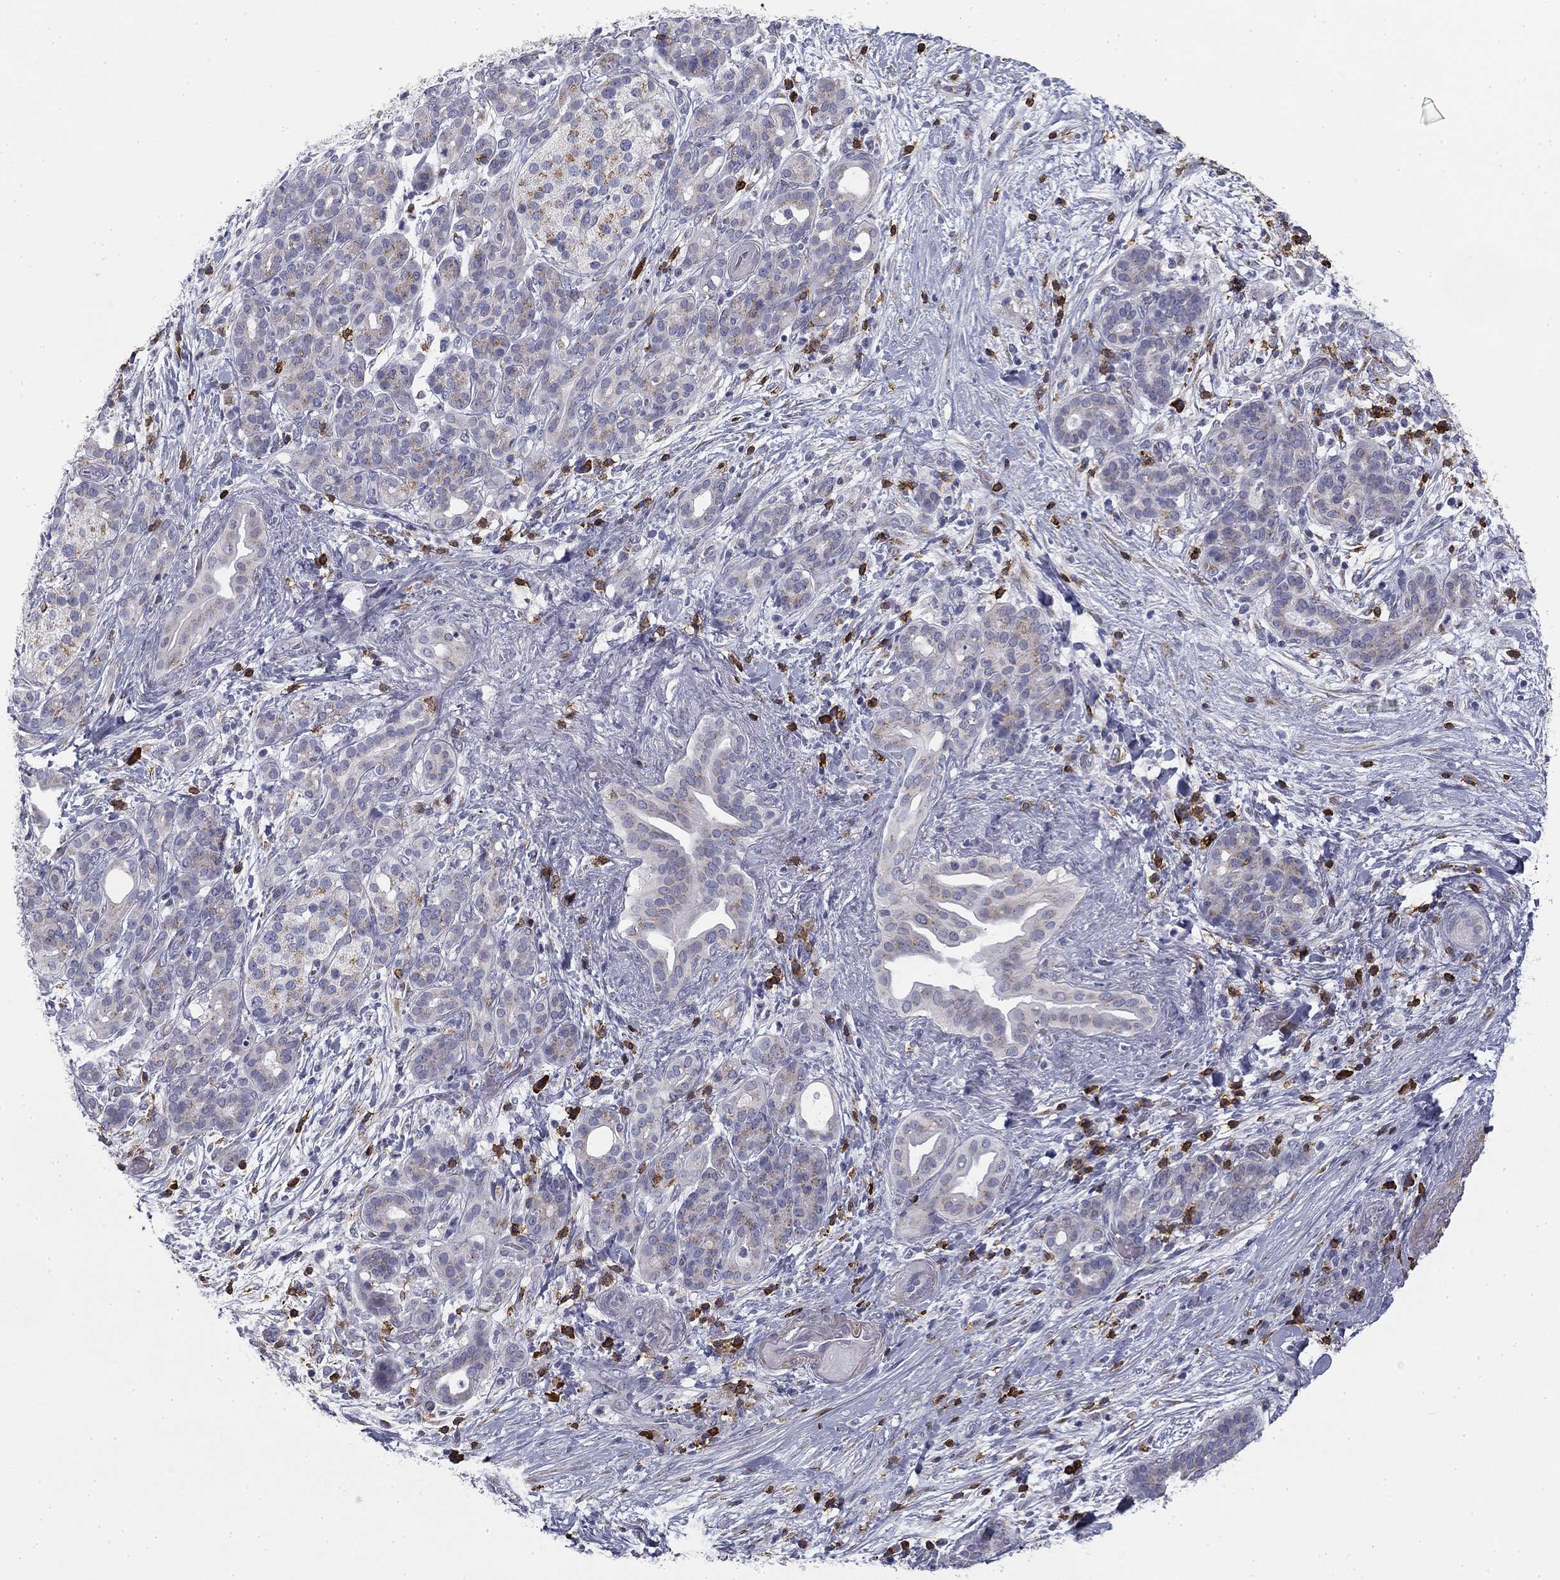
{"staining": {"intensity": "weak", "quantity": "<25%", "location": "cytoplasmic/membranous"}, "tissue": "pancreatic cancer", "cell_type": "Tumor cells", "image_type": "cancer", "snomed": [{"axis": "morphology", "description": "Adenocarcinoma, NOS"}, {"axis": "topography", "description": "Pancreas"}], "caption": "High power microscopy micrograph of an immunohistochemistry image of pancreatic cancer, revealing no significant expression in tumor cells. The staining is performed using DAB (3,3'-diaminobenzidine) brown chromogen with nuclei counter-stained in using hematoxylin.", "gene": "TRAT1", "patient": {"sex": "male", "age": 44}}